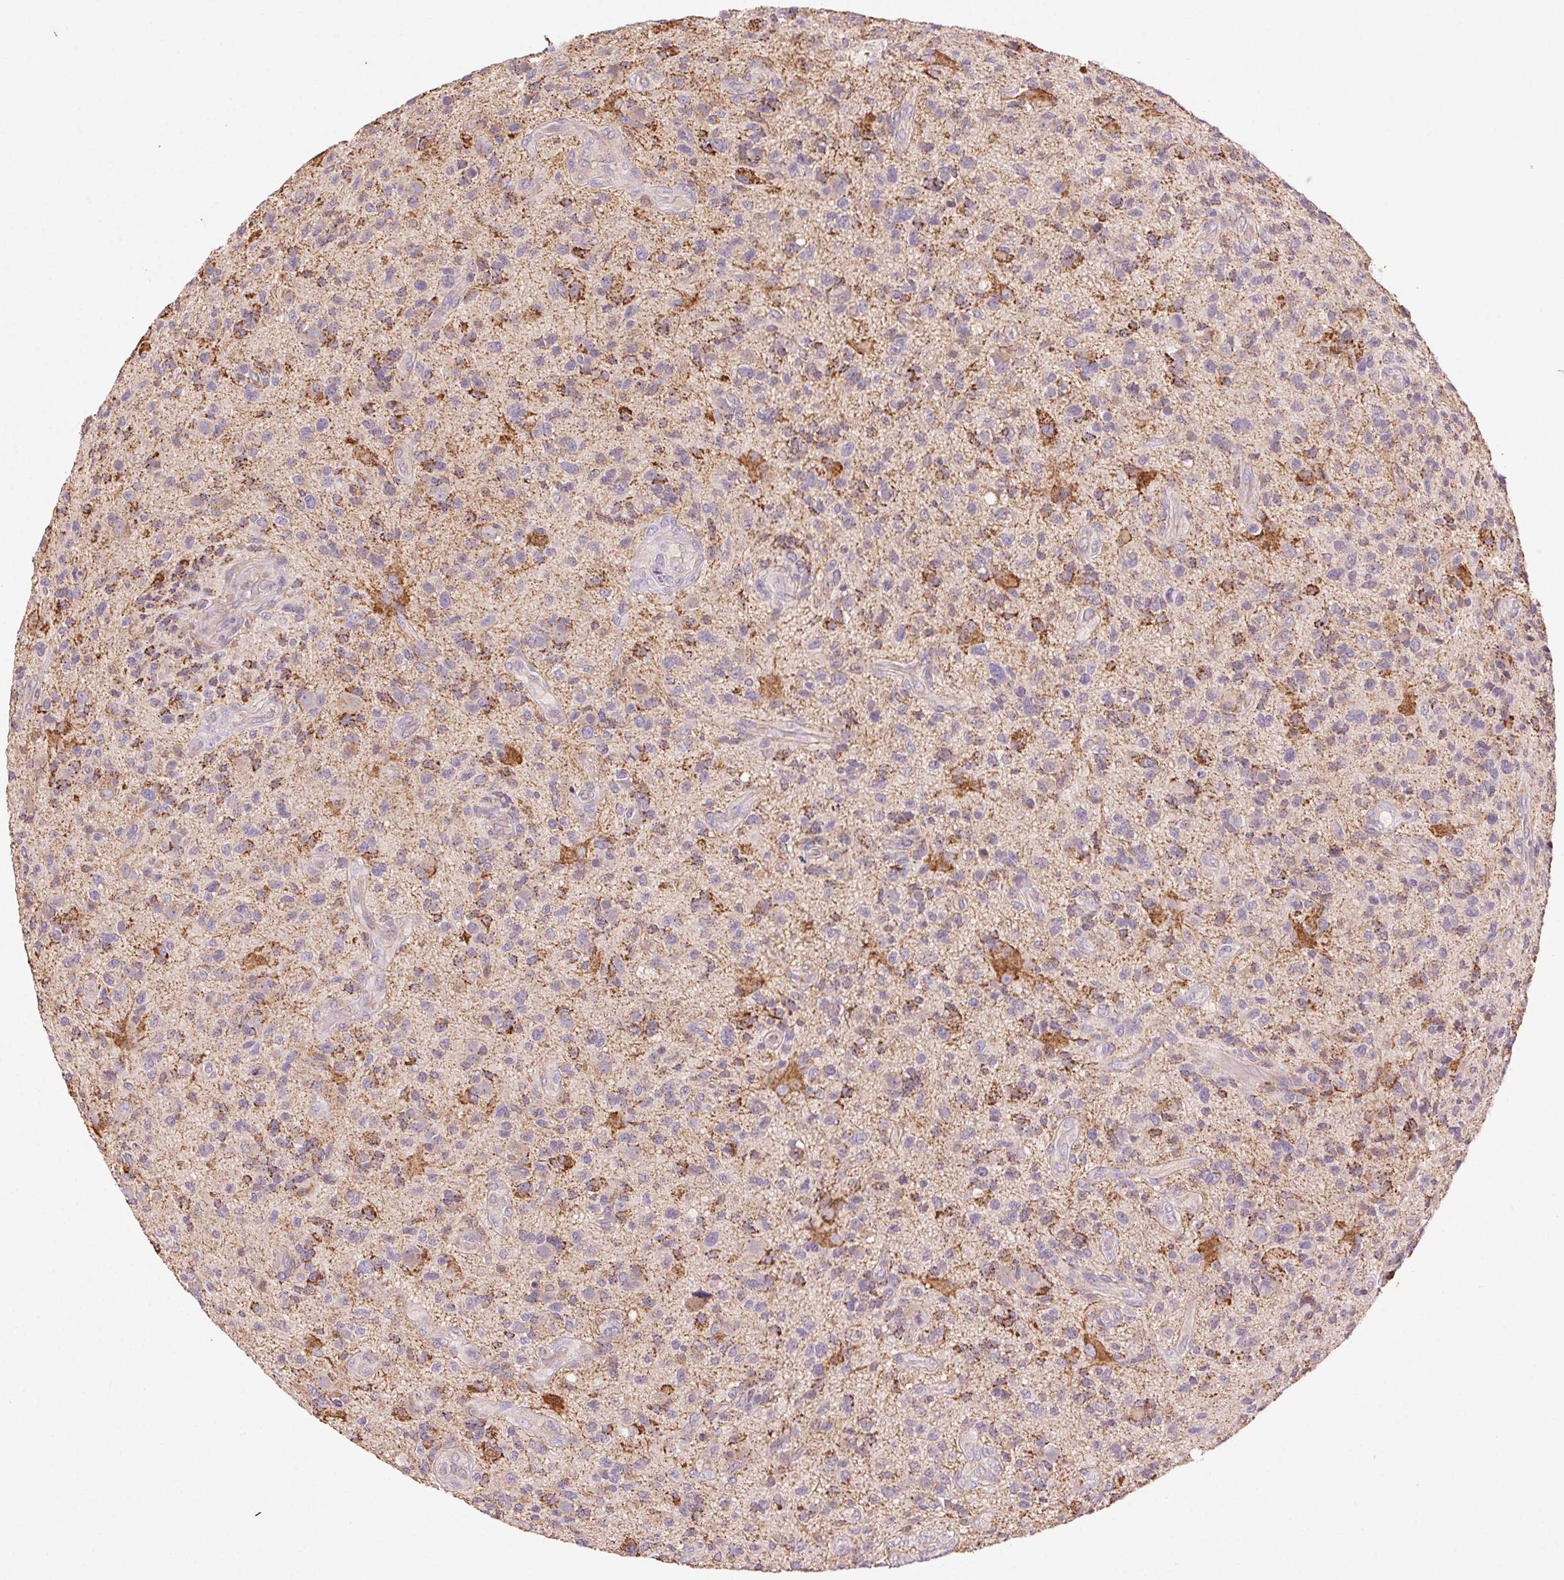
{"staining": {"intensity": "moderate", "quantity": "<25%", "location": "cytoplasmic/membranous"}, "tissue": "glioma", "cell_type": "Tumor cells", "image_type": "cancer", "snomed": [{"axis": "morphology", "description": "Glioma, malignant, High grade"}, {"axis": "topography", "description": "Brain"}], "caption": "Tumor cells display moderate cytoplasmic/membranous positivity in about <25% of cells in high-grade glioma (malignant). (IHC, brightfield microscopy, high magnification).", "gene": "FNBP1L", "patient": {"sex": "male", "age": 47}}